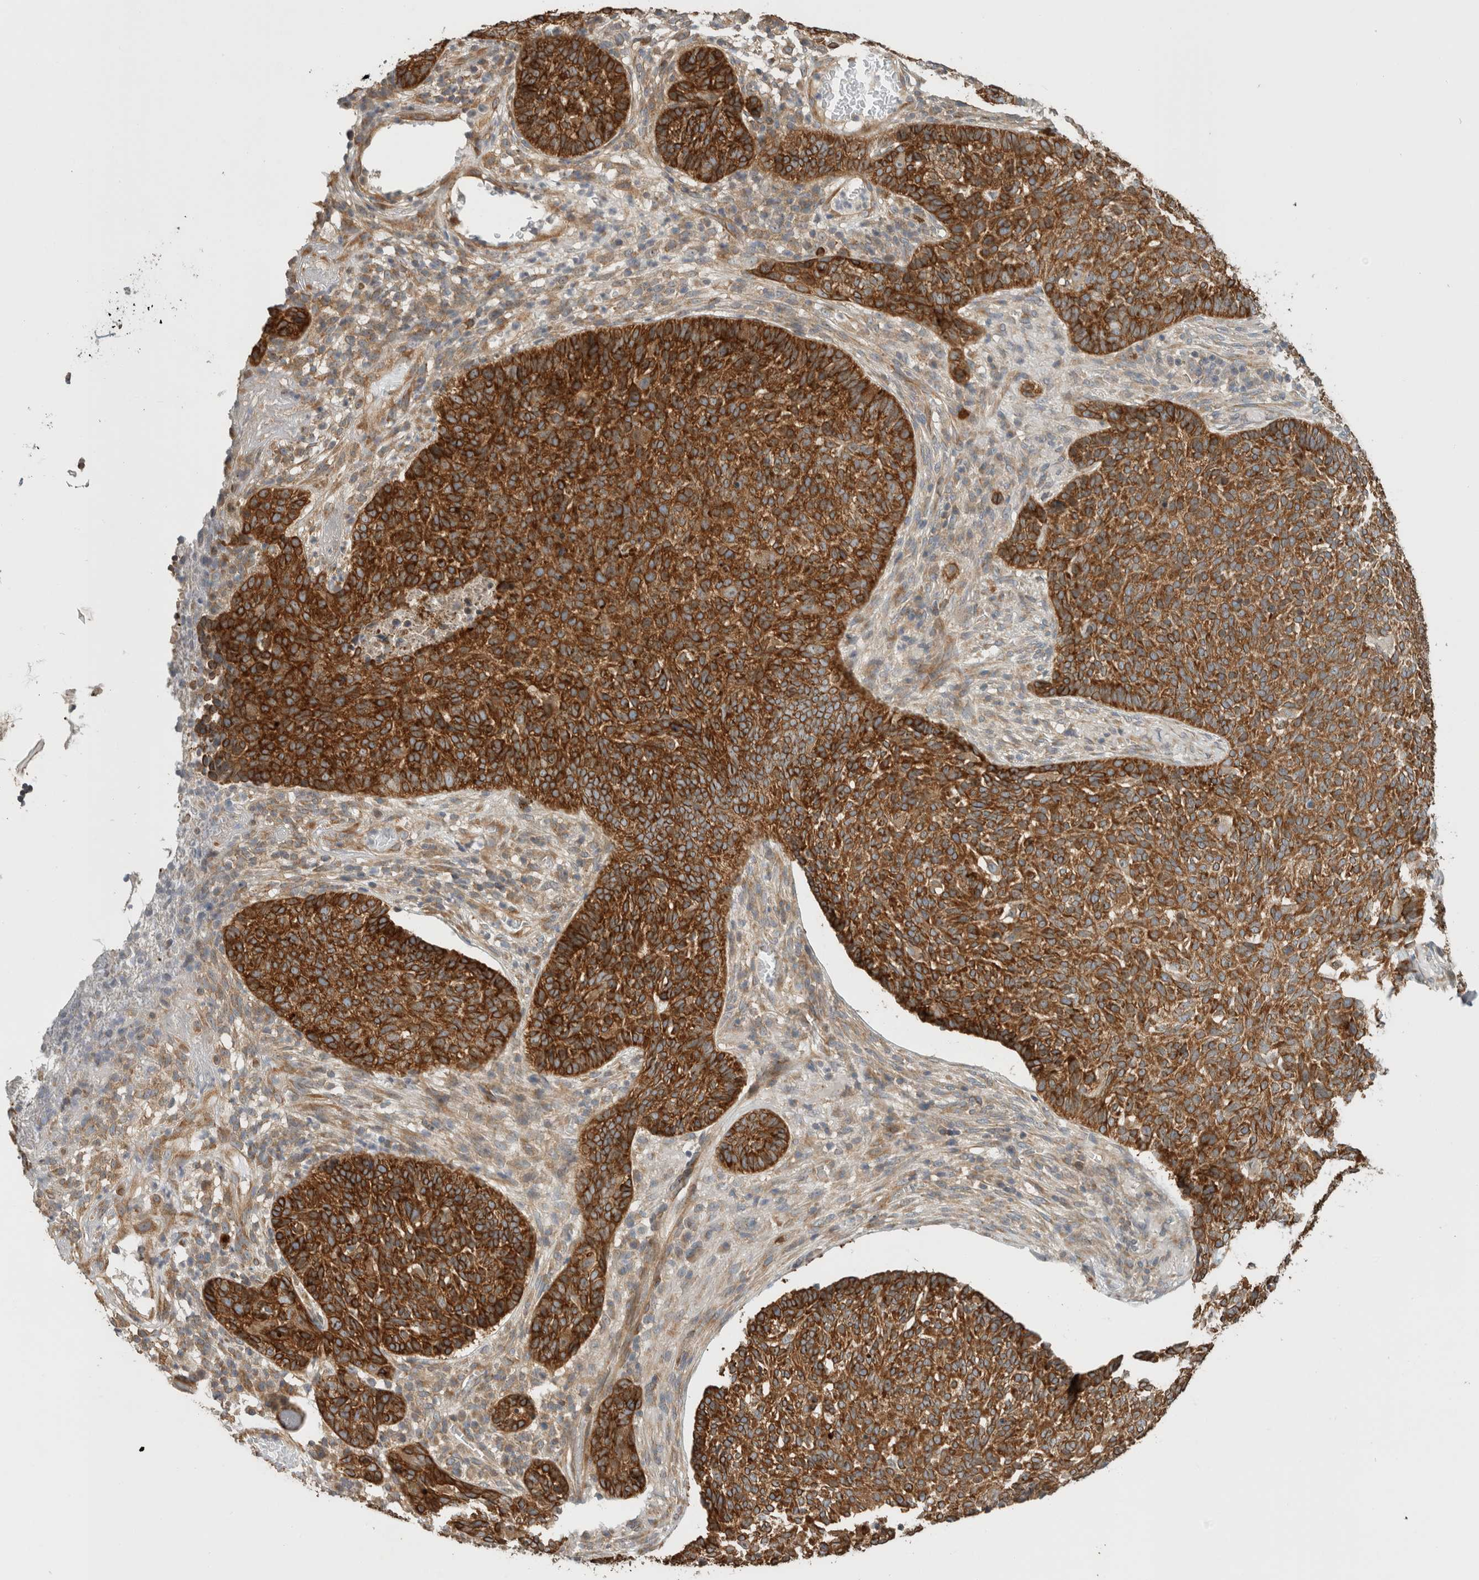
{"staining": {"intensity": "strong", "quantity": ">75%", "location": "cytoplasmic/membranous"}, "tissue": "skin cancer", "cell_type": "Tumor cells", "image_type": "cancer", "snomed": [{"axis": "morphology", "description": "Basal cell carcinoma"}, {"axis": "topography", "description": "Skin"}], "caption": "Skin cancer (basal cell carcinoma) tissue shows strong cytoplasmic/membranous positivity in about >75% of tumor cells", "gene": "PUM1", "patient": {"sex": "male", "age": 85}}